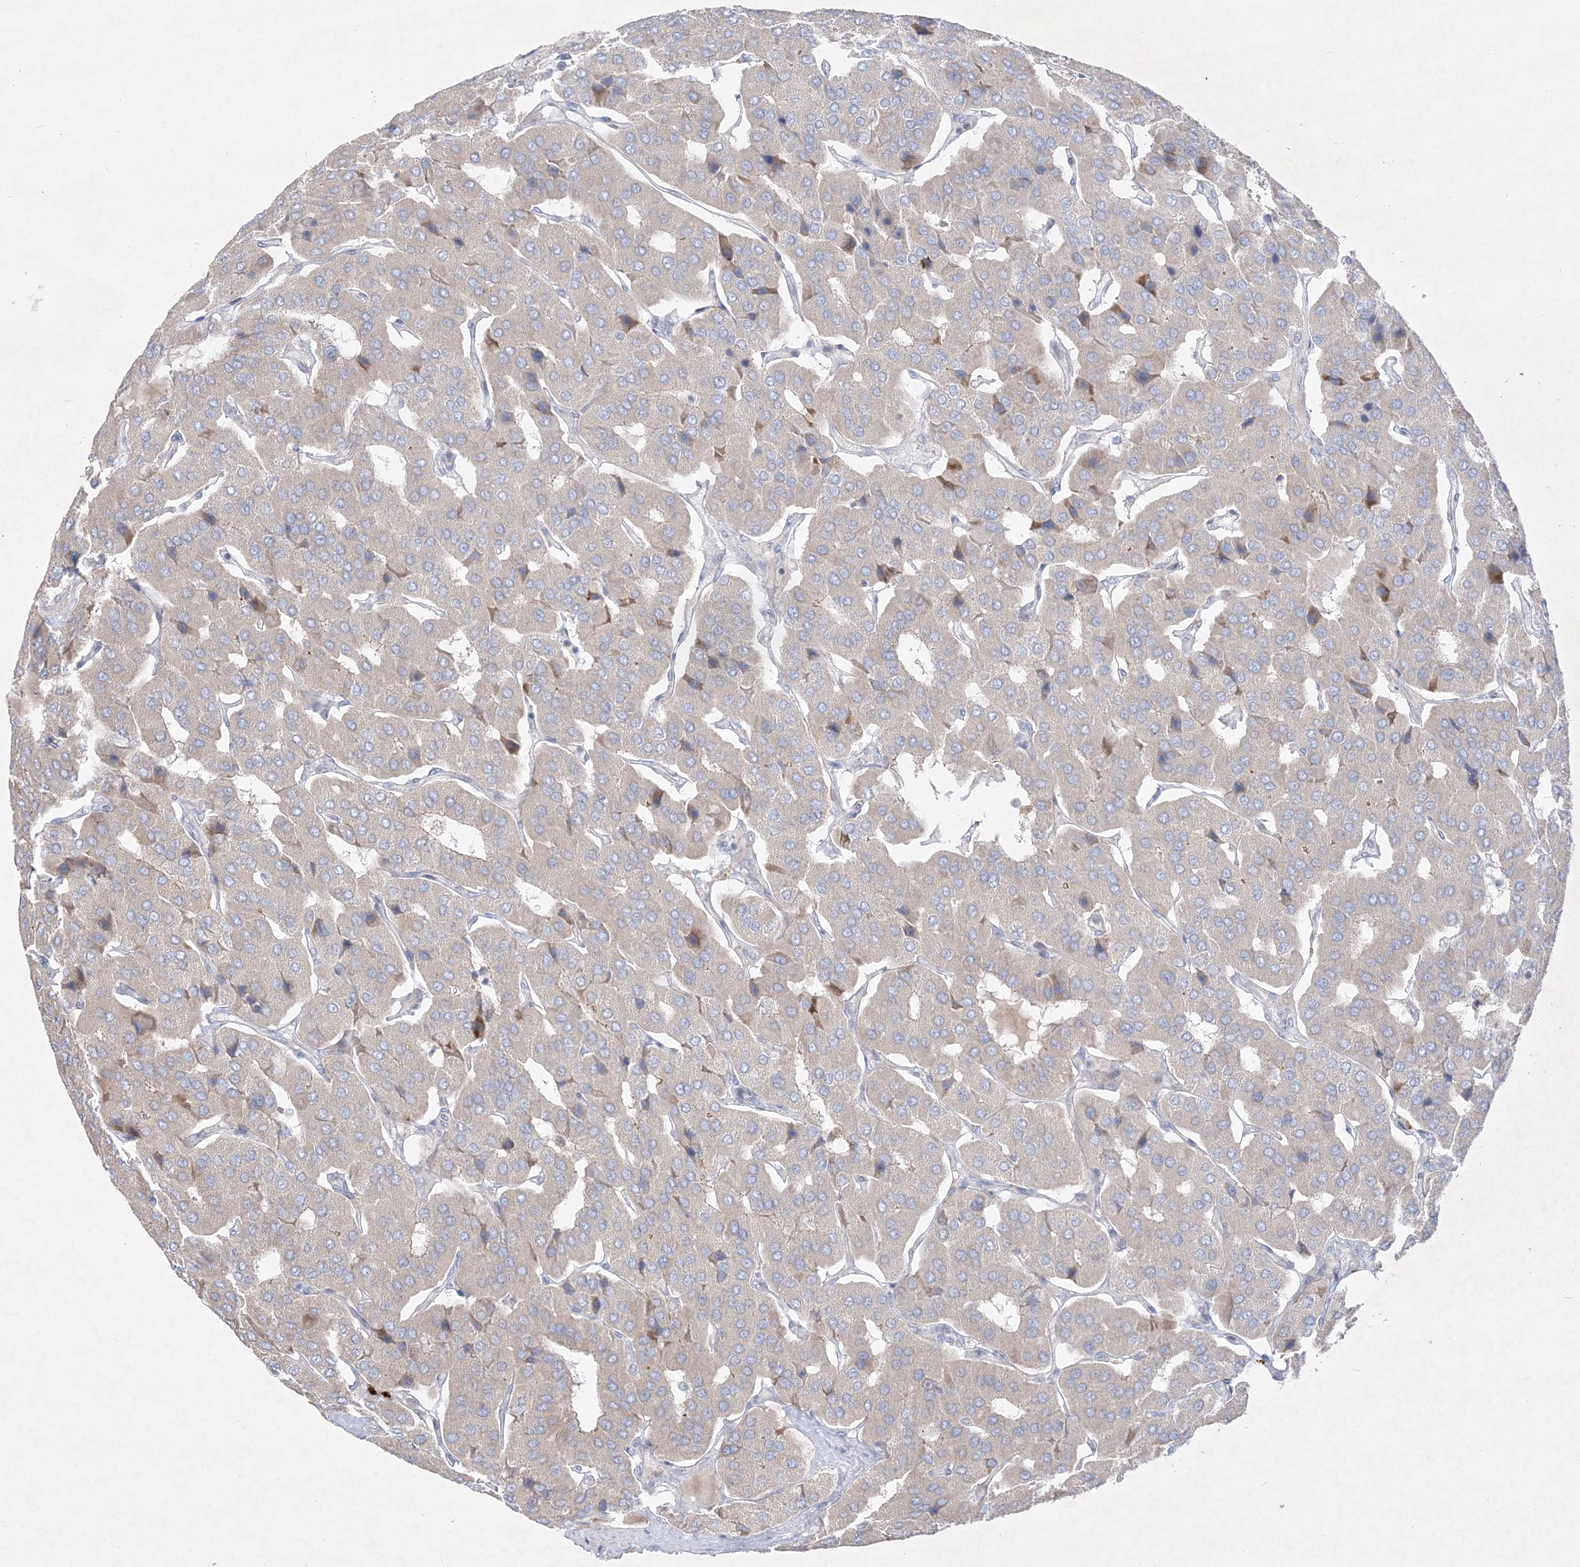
{"staining": {"intensity": "negative", "quantity": "none", "location": "none"}, "tissue": "parathyroid gland", "cell_type": "Glandular cells", "image_type": "normal", "snomed": [{"axis": "morphology", "description": "Normal tissue, NOS"}, {"axis": "morphology", "description": "Adenoma, NOS"}, {"axis": "topography", "description": "Parathyroid gland"}], "caption": "Immunohistochemistry (IHC) of benign parathyroid gland exhibits no staining in glandular cells. The staining was performed using DAB (3,3'-diaminobenzidine) to visualize the protein expression in brown, while the nuclei were stained in blue with hematoxylin (Magnification: 20x).", "gene": "CLNK", "patient": {"sex": "female", "age": 86}}